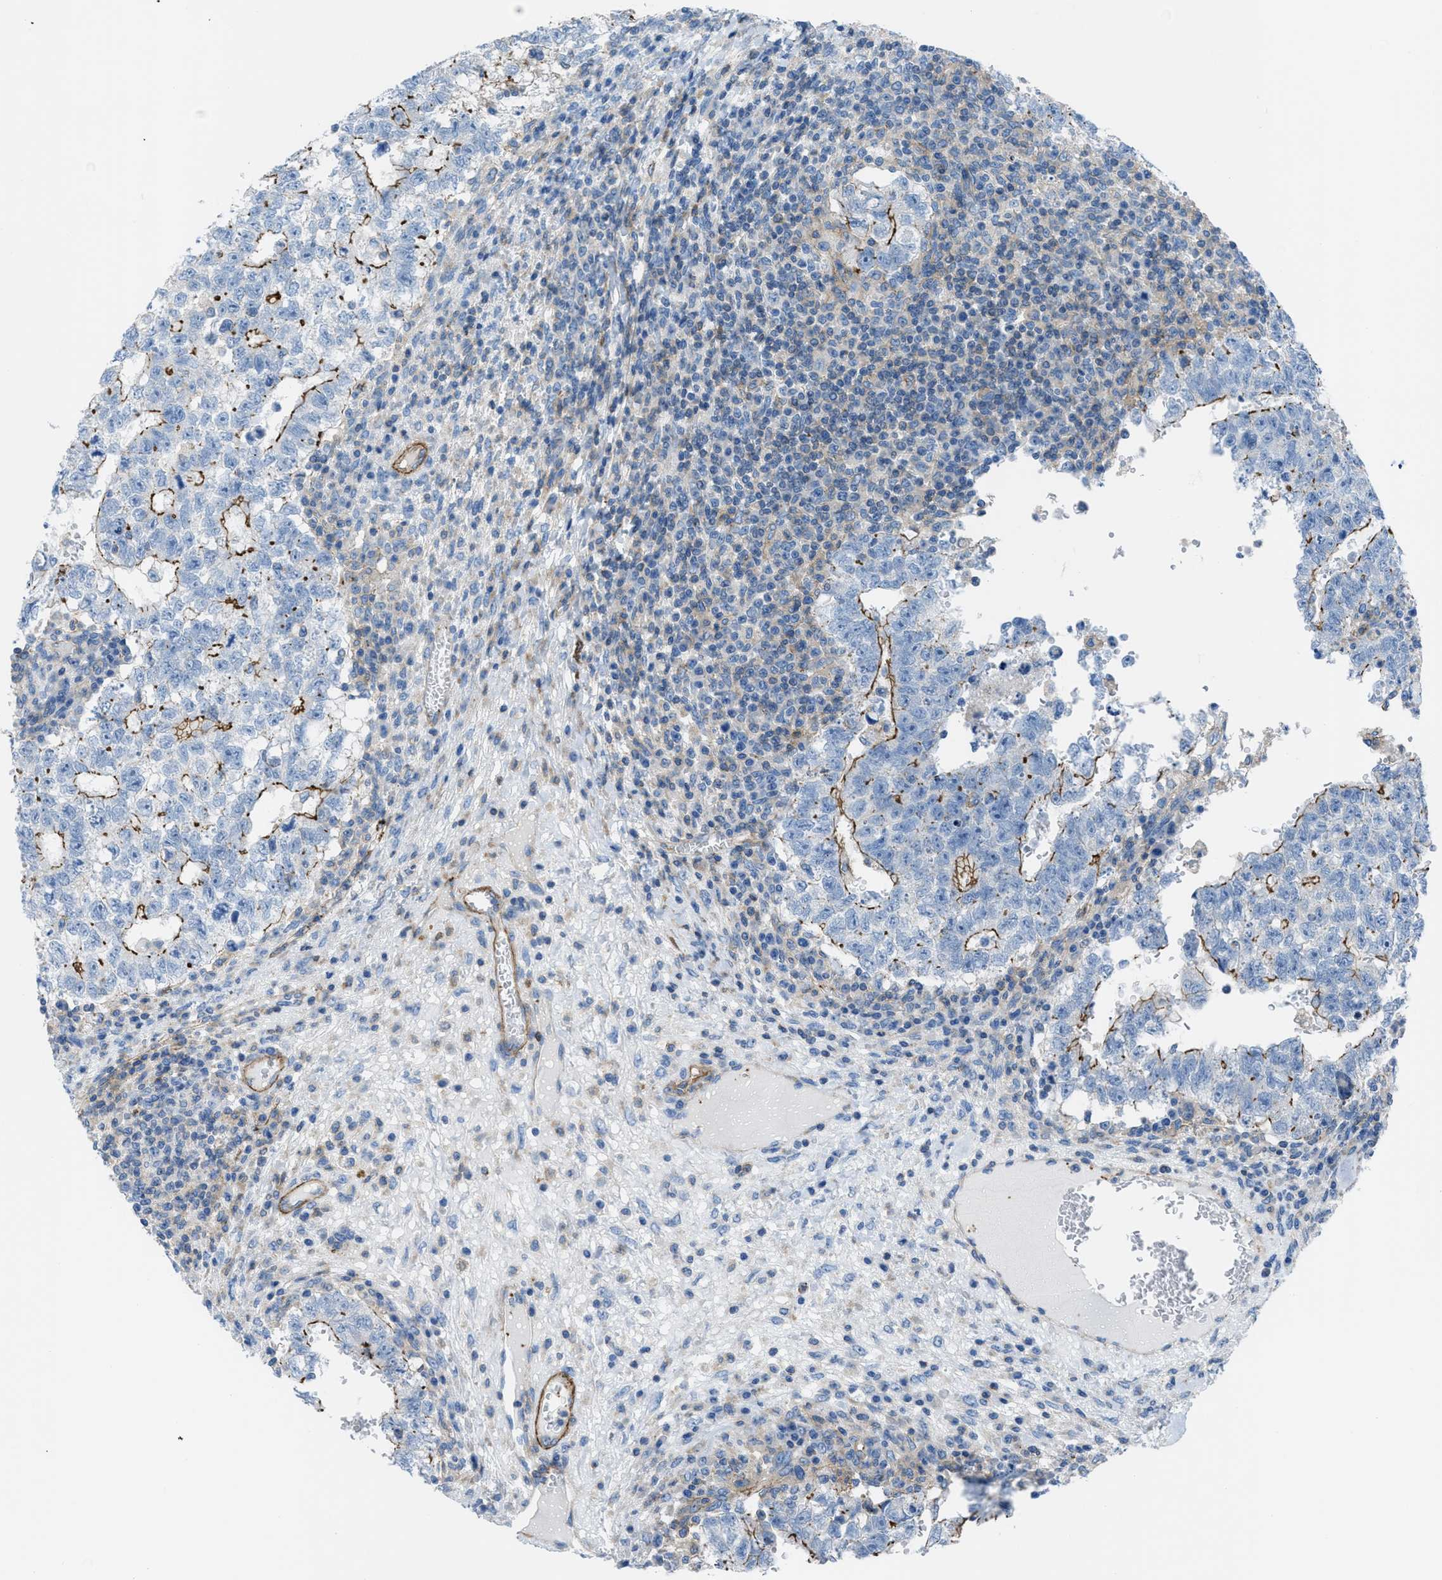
{"staining": {"intensity": "moderate", "quantity": "<25%", "location": "cytoplasmic/membranous"}, "tissue": "testis cancer", "cell_type": "Tumor cells", "image_type": "cancer", "snomed": [{"axis": "morphology", "description": "Seminoma, NOS"}, {"axis": "morphology", "description": "Carcinoma, Embryonal, NOS"}, {"axis": "topography", "description": "Testis"}], "caption": "Protein expression analysis of human testis seminoma reveals moderate cytoplasmic/membranous positivity in approximately <25% of tumor cells. The staining was performed using DAB, with brown indicating positive protein expression. Nuclei are stained blue with hematoxylin.", "gene": "KCNH7", "patient": {"sex": "male", "age": 38}}